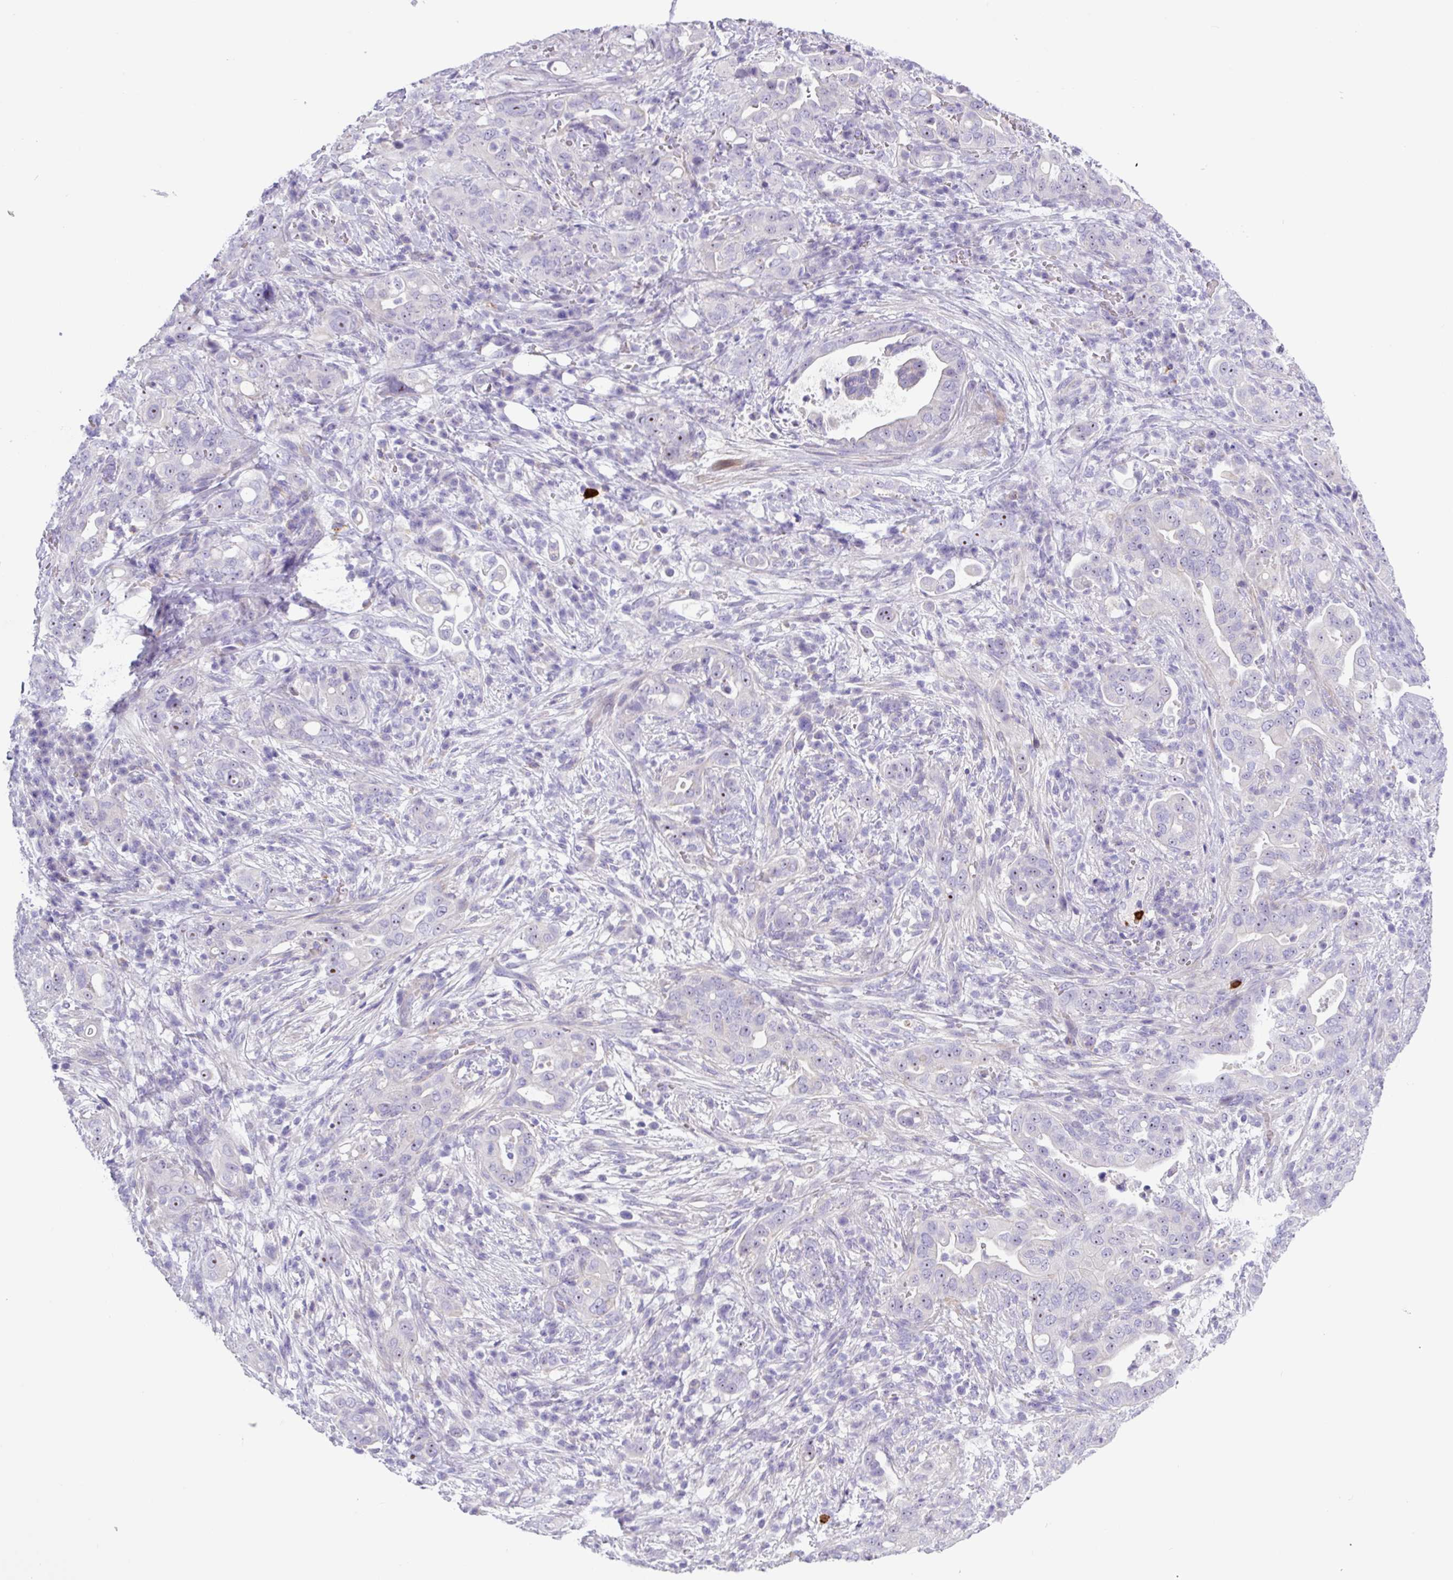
{"staining": {"intensity": "negative", "quantity": "none", "location": "none"}, "tissue": "pancreatic cancer", "cell_type": "Tumor cells", "image_type": "cancer", "snomed": [{"axis": "morphology", "description": "Normal tissue, NOS"}, {"axis": "morphology", "description": "Adenocarcinoma, NOS"}, {"axis": "topography", "description": "Lymph node"}, {"axis": "topography", "description": "Pancreas"}], "caption": "This micrograph is of pancreatic cancer (adenocarcinoma) stained with IHC to label a protein in brown with the nuclei are counter-stained blue. There is no staining in tumor cells.", "gene": "MRM2", "patient": {"sex": "female", "age": 67}}